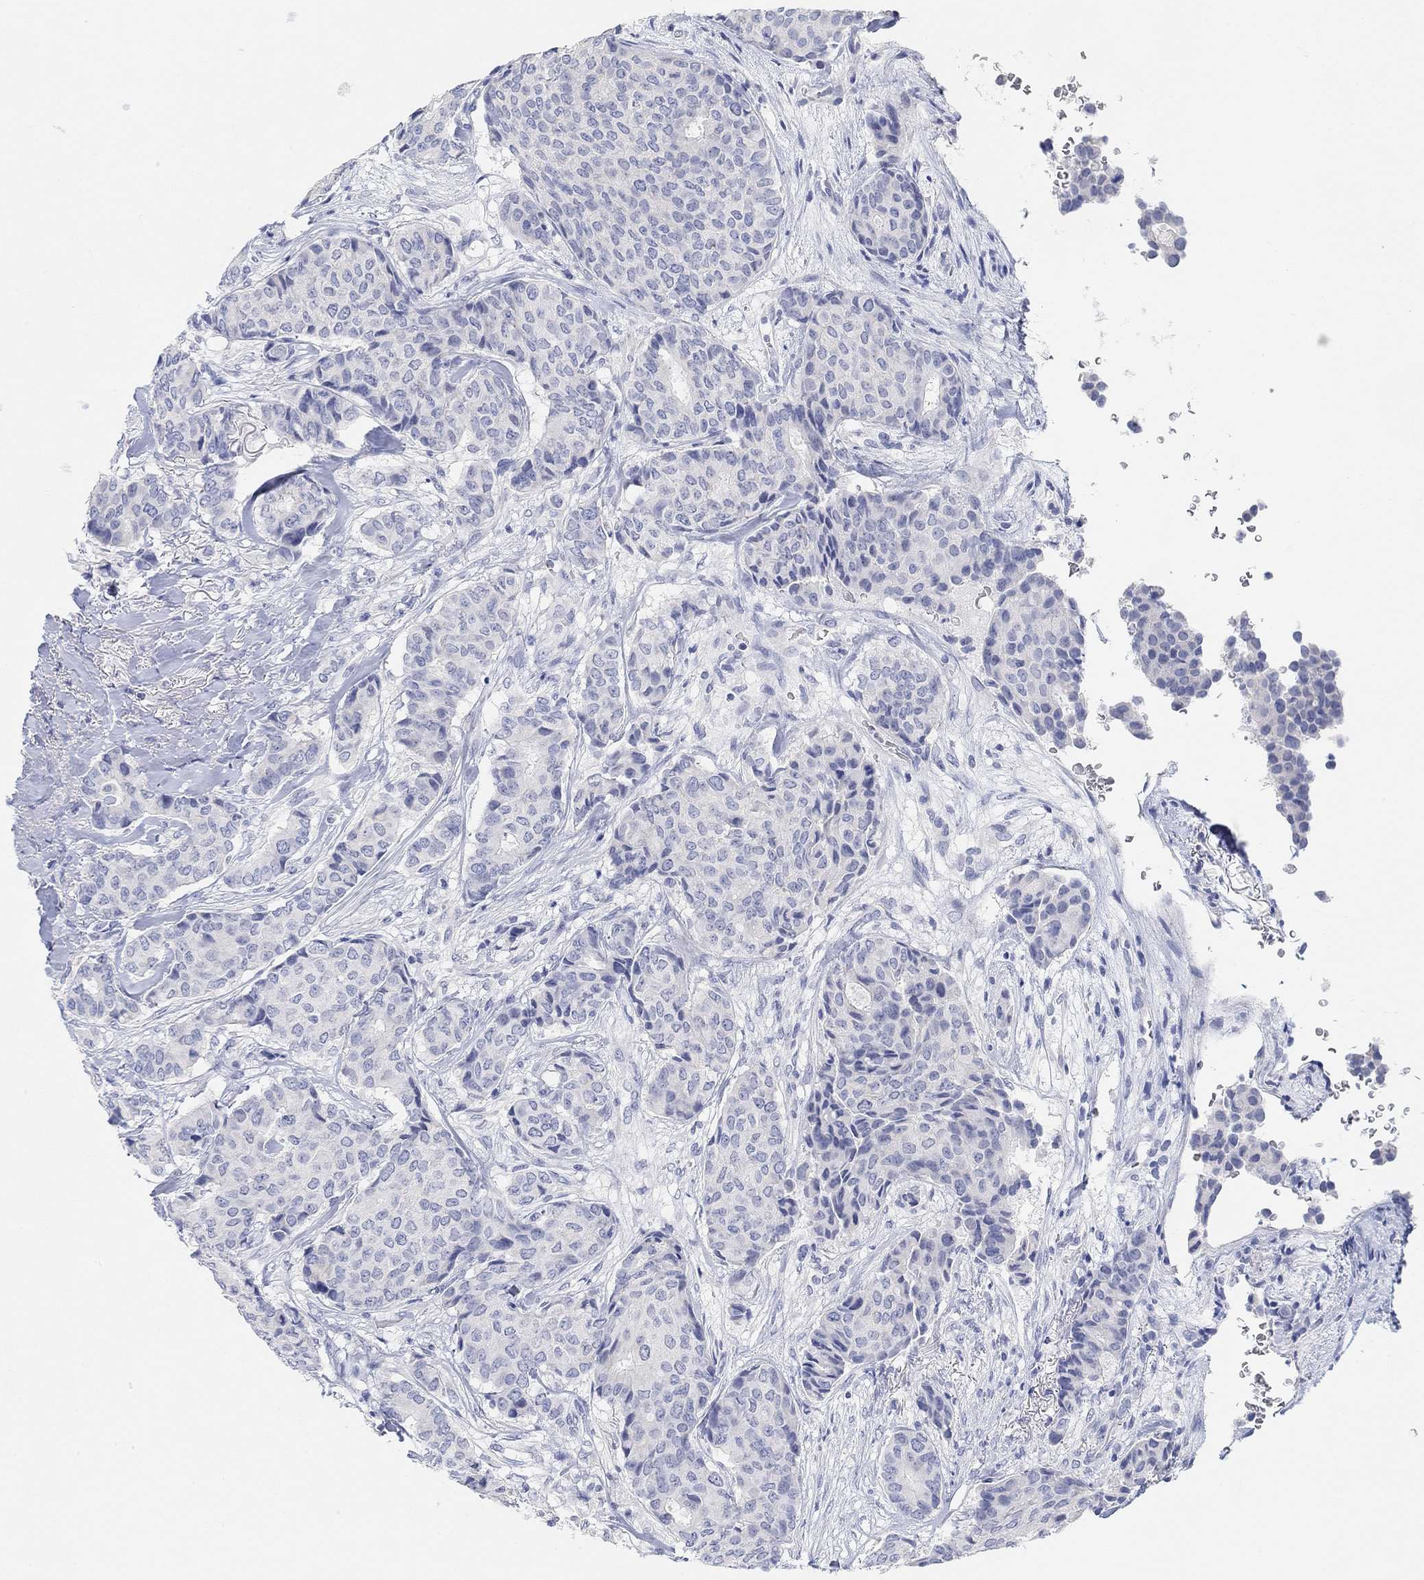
{"staining": {"intensity": "negative", "quantity": "none", "location": "none"}, "tissue": "breast cancer", "cell_type": "Tumor cells", "image_type": "cancer", "snomed": [{"axis": "morphology", "description": "Duct carcinoma"}, {"axis": "topography", "description": "Breast"}], "caption": "Tumor cells are negative for brown protein staining in breast infiltrating ductal carcinoma.", "gene": "VAT1L", "patient": {"sex": "female", "age": 75}}